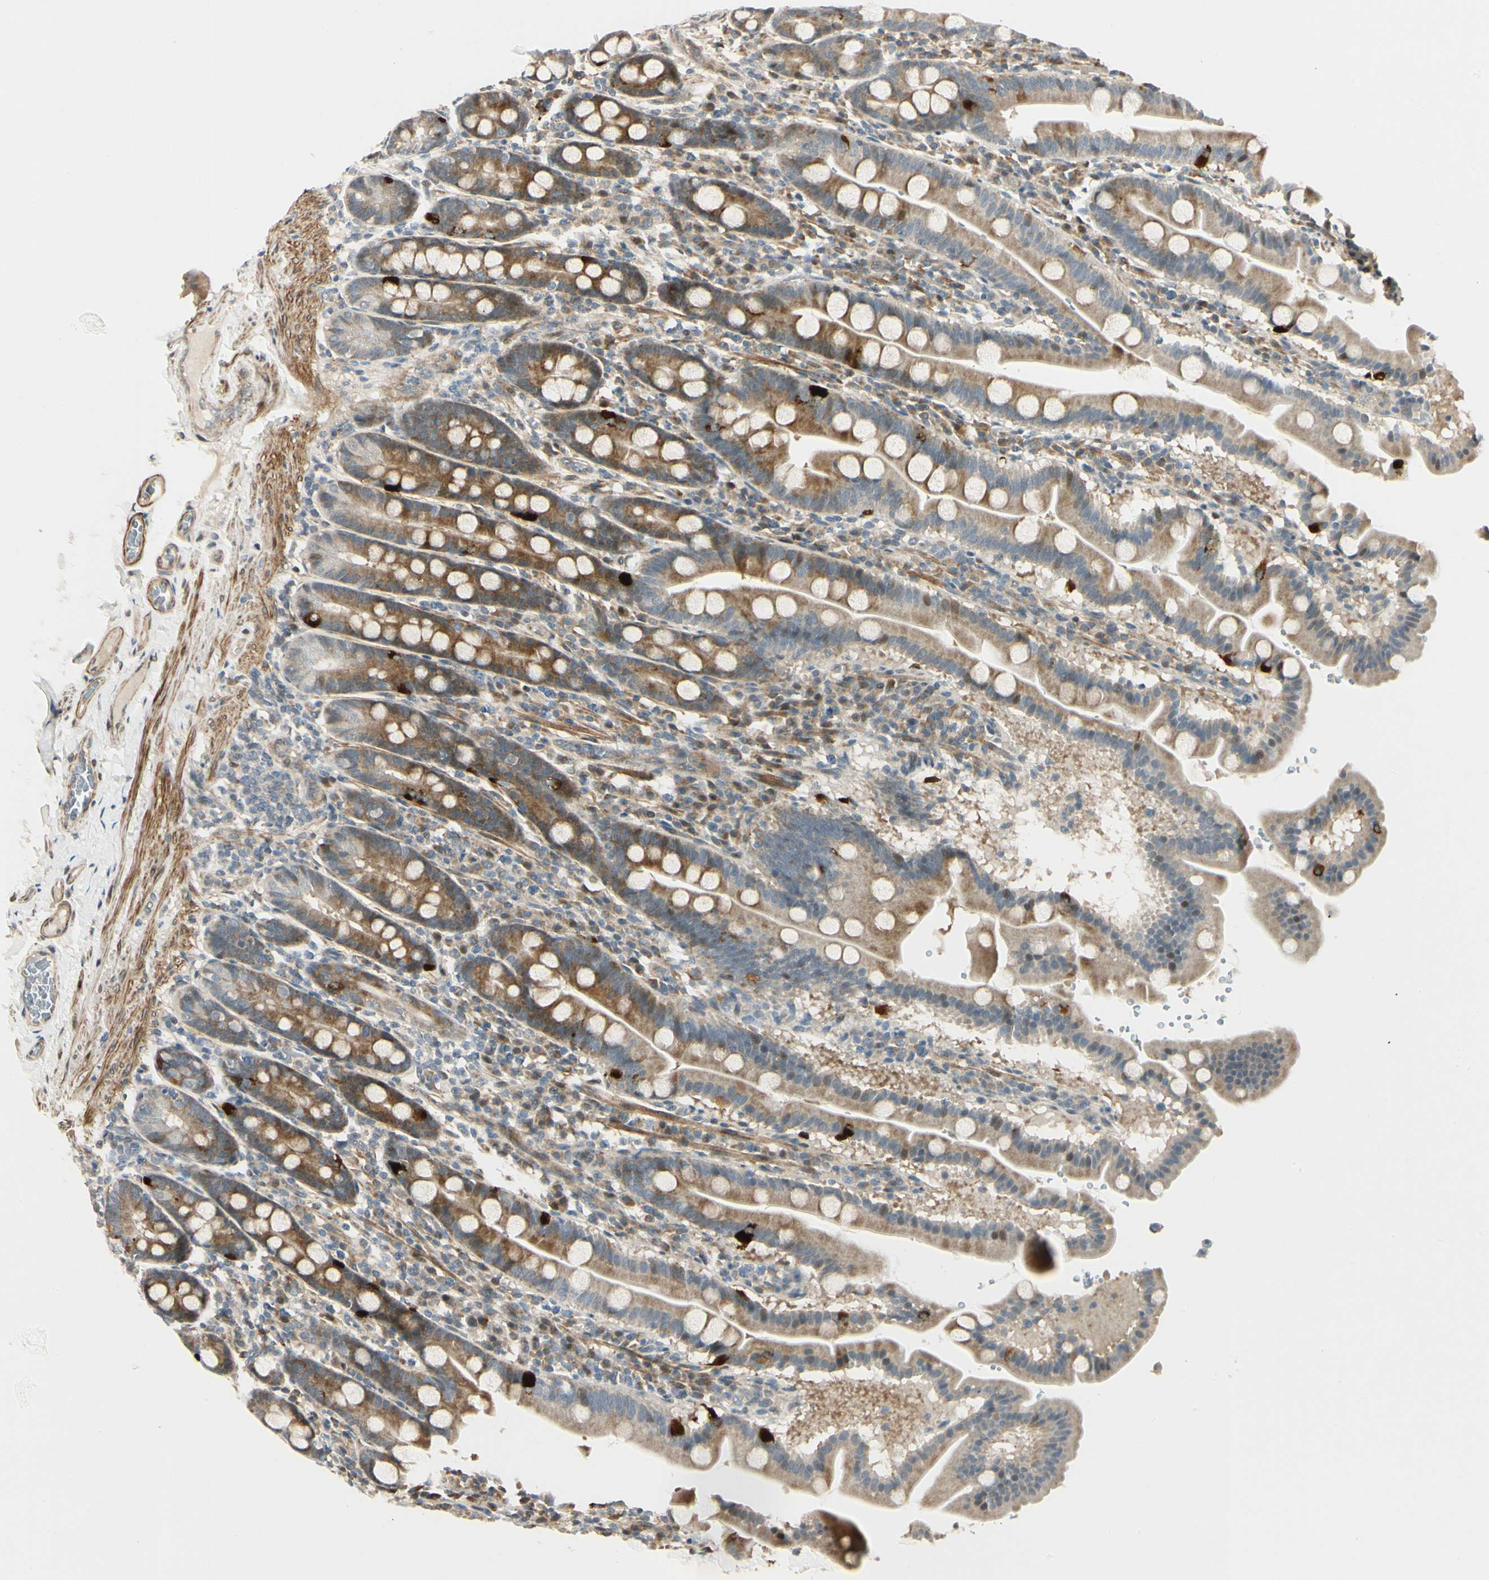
{"staining": {"intensity": "moderate", "quantity": ">75%", "location": "cytoplasmic/membranous"}, "tissue": "duodenum", "cell_type": "Glandular cells", "image_type": "normal", "snomed": [{"axis": "morphology", "description": "Normal tissue, NOS"}, {"axis": "topography", "description": "Duodenum"}], "caption": "A medium amount of moderate cytoplasmic/membranous expression is identified in about >75% of glandular cells in normal duodenum.", "gene": "P4HA3", "patient": {"sex": "male", "age": 50}}